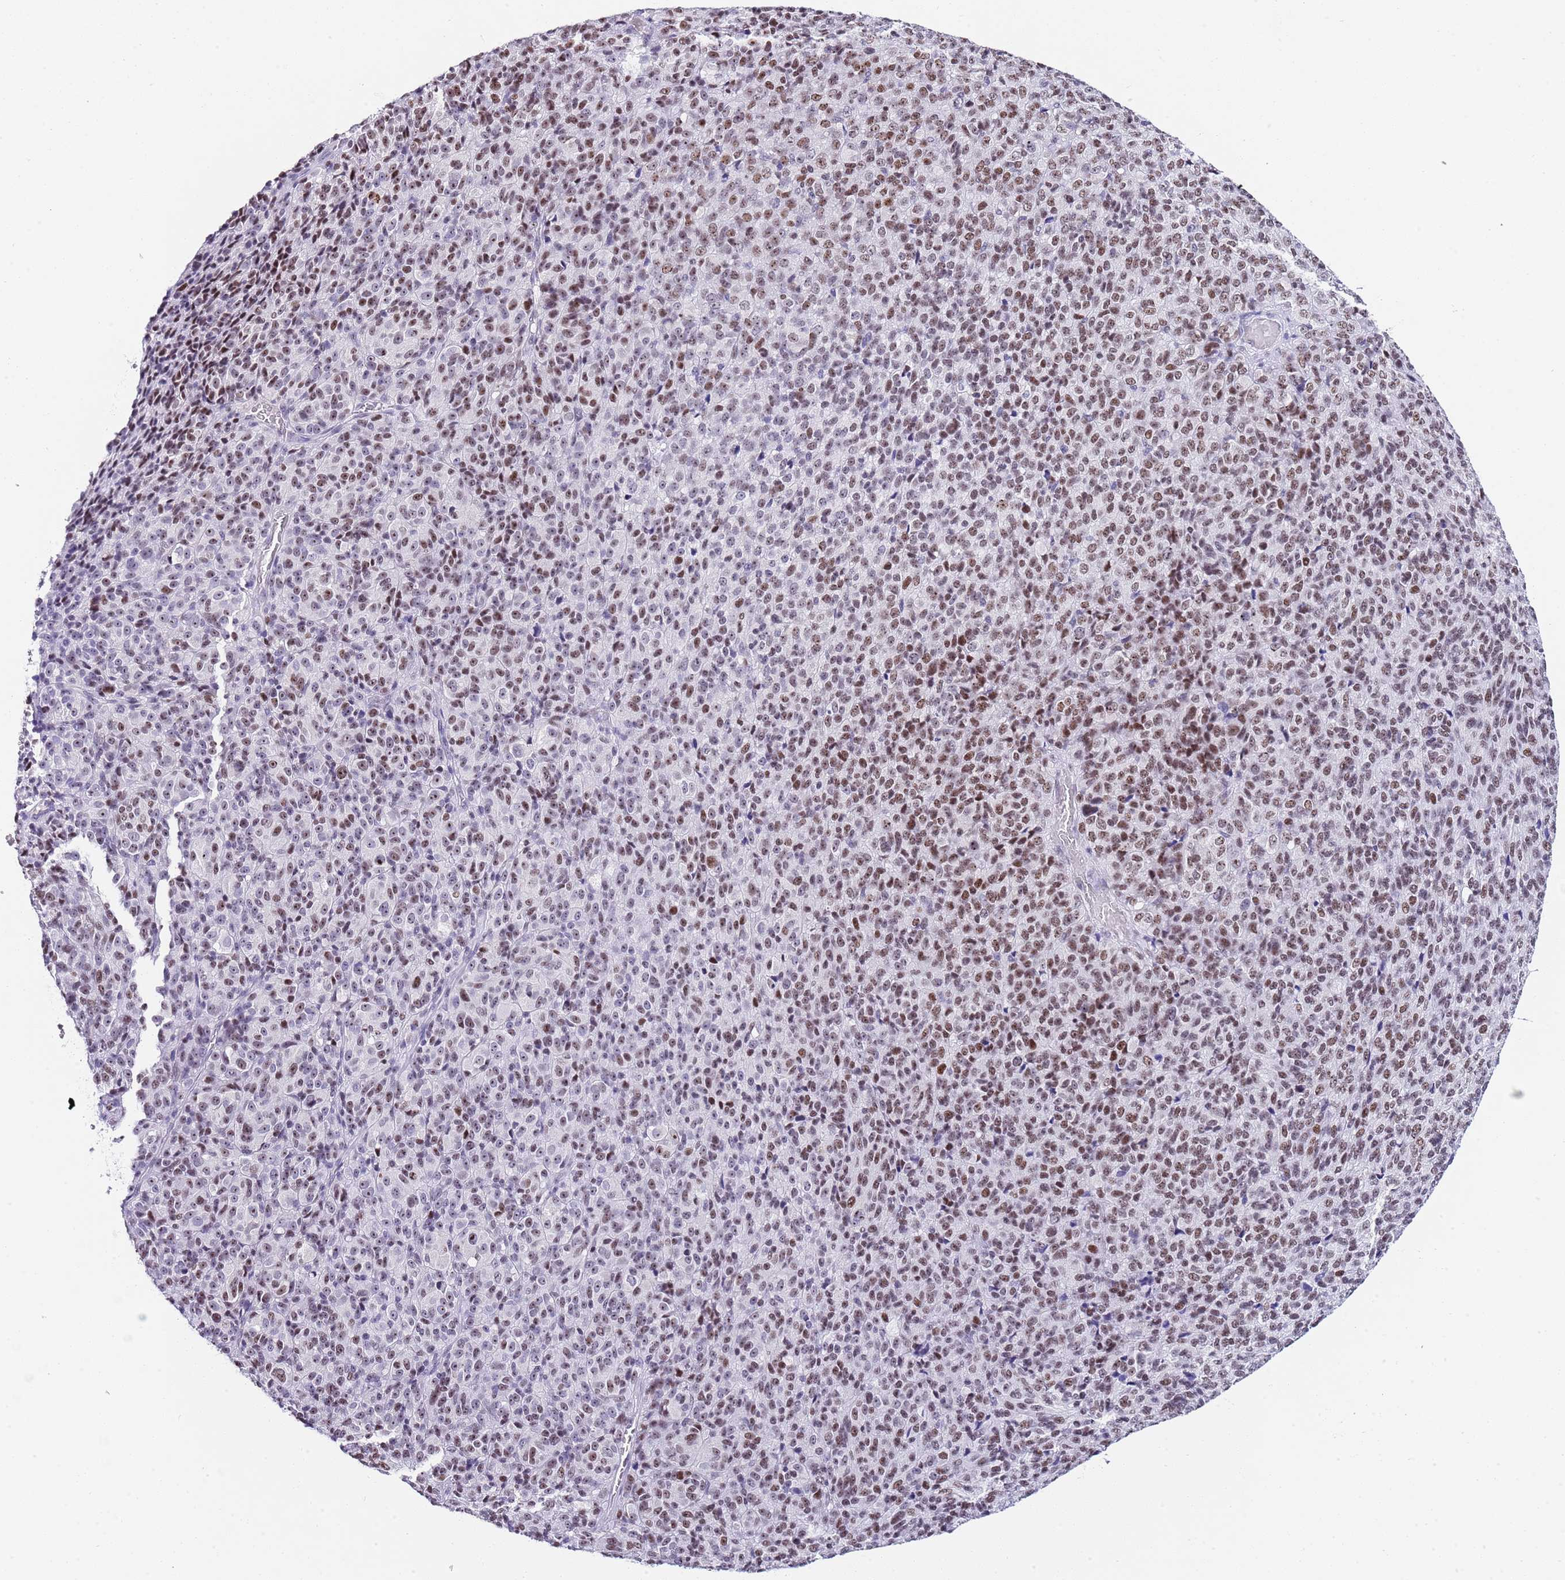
{"staining": {"intensity": "moderate", "quantity": ">75%", "location": "nuclear"}, "tissue": "melanoma", "cell_type": "Tumor cells", "image_type": "cancer", "snomed": [{"axis": "morphology", "description": "Malignant melanoma, Metastatic site"}, {"axis": "topography", "description": "Brain"}], "caption": "Immunohistochemical staining of human malignant melanoma (metastatic site) reveals medium levels of moderate nuclear staining in about >75% of tumor cells. Immunohistochemistry stains the protein of interest in brown and the nuclei are stained blue.", "gene": "NOP56", "patient": {"sex": "female", "age": 56}}